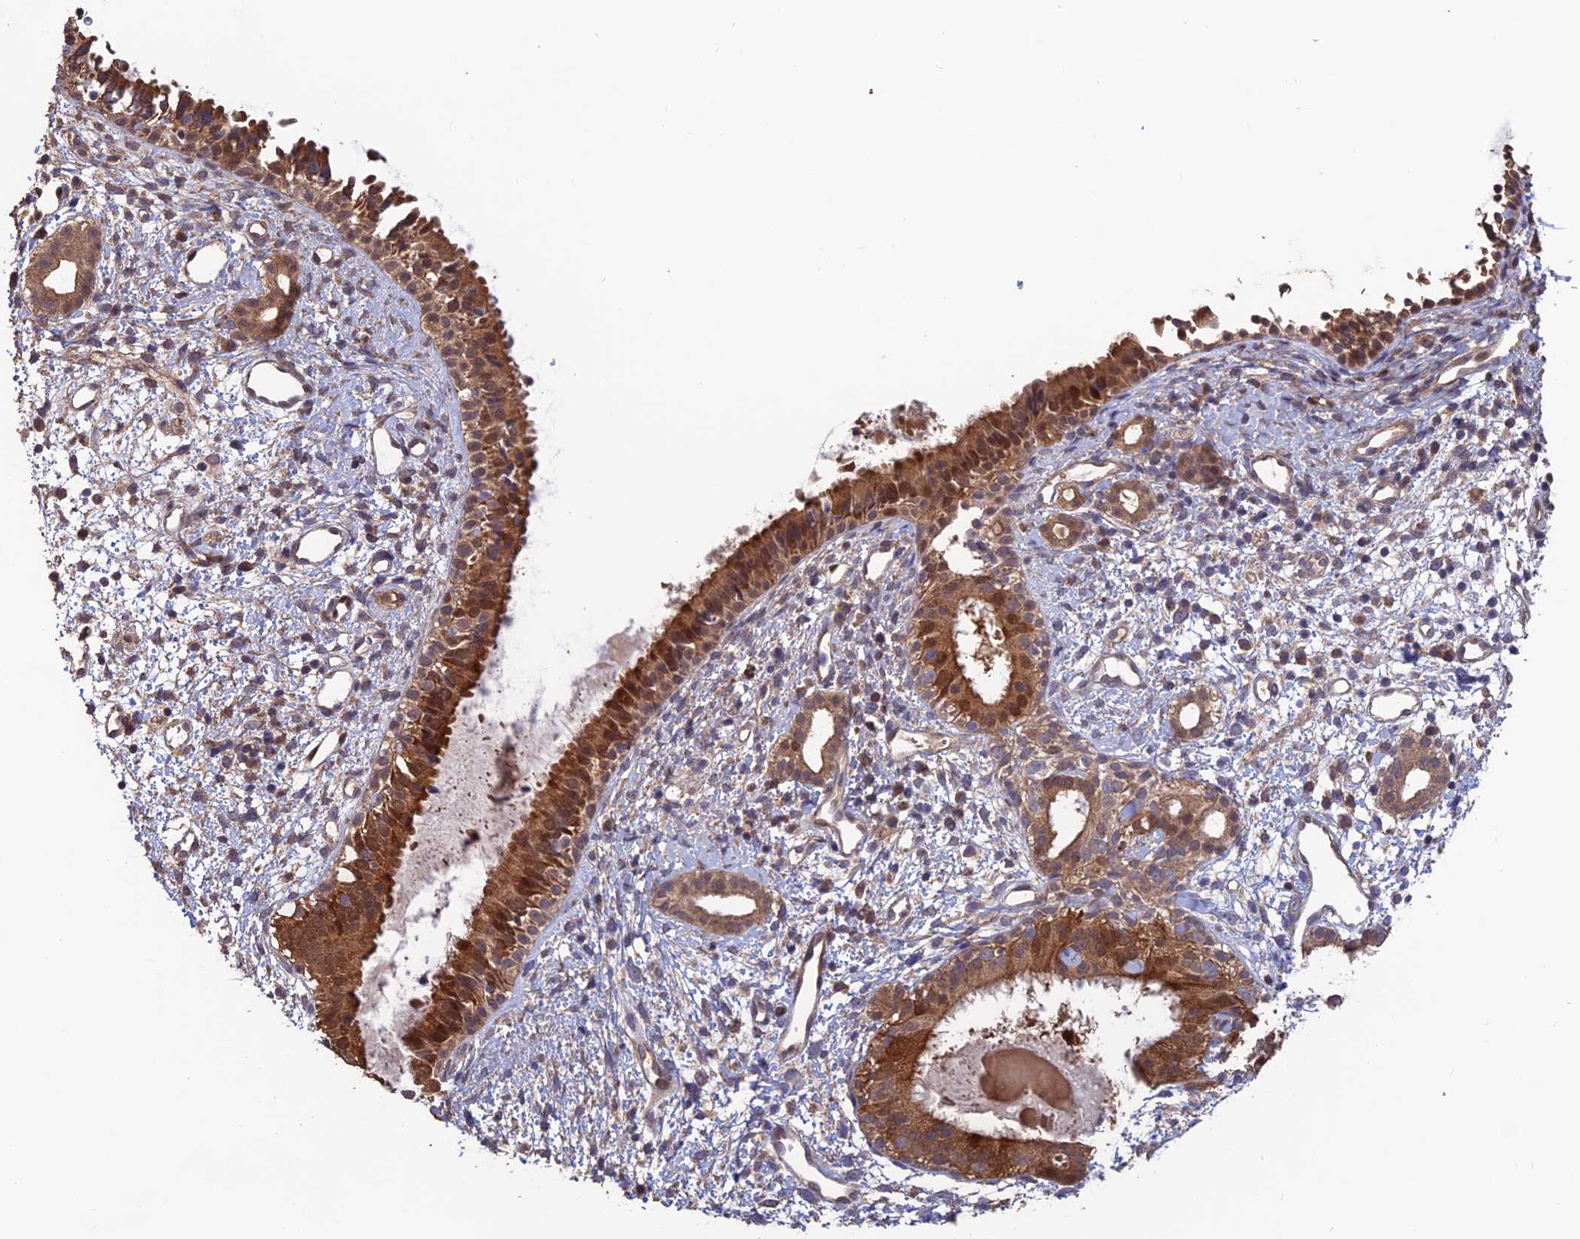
{"staining": {"intensity": "strong", "quantity": ">75%", "location": "cytoplasmic/membranous"}, "tissue": "nasopharynx", "cell_type": "Respiratory epithelial cells", "image_type": "normal", "snomed": [{"axis": "morphology", "description": "Normal tissue, NOS"}, {"axis": "topography", "description": "Nasopharynx"}], "caption": "A brown stain highlights strong cytoplasmic/membranous positivity of a protein in respiratory epithelial cells of unremarkable human nasopharynx.", "gene": "SHISA5", "patient": {"sex": "male", "age": 22}}